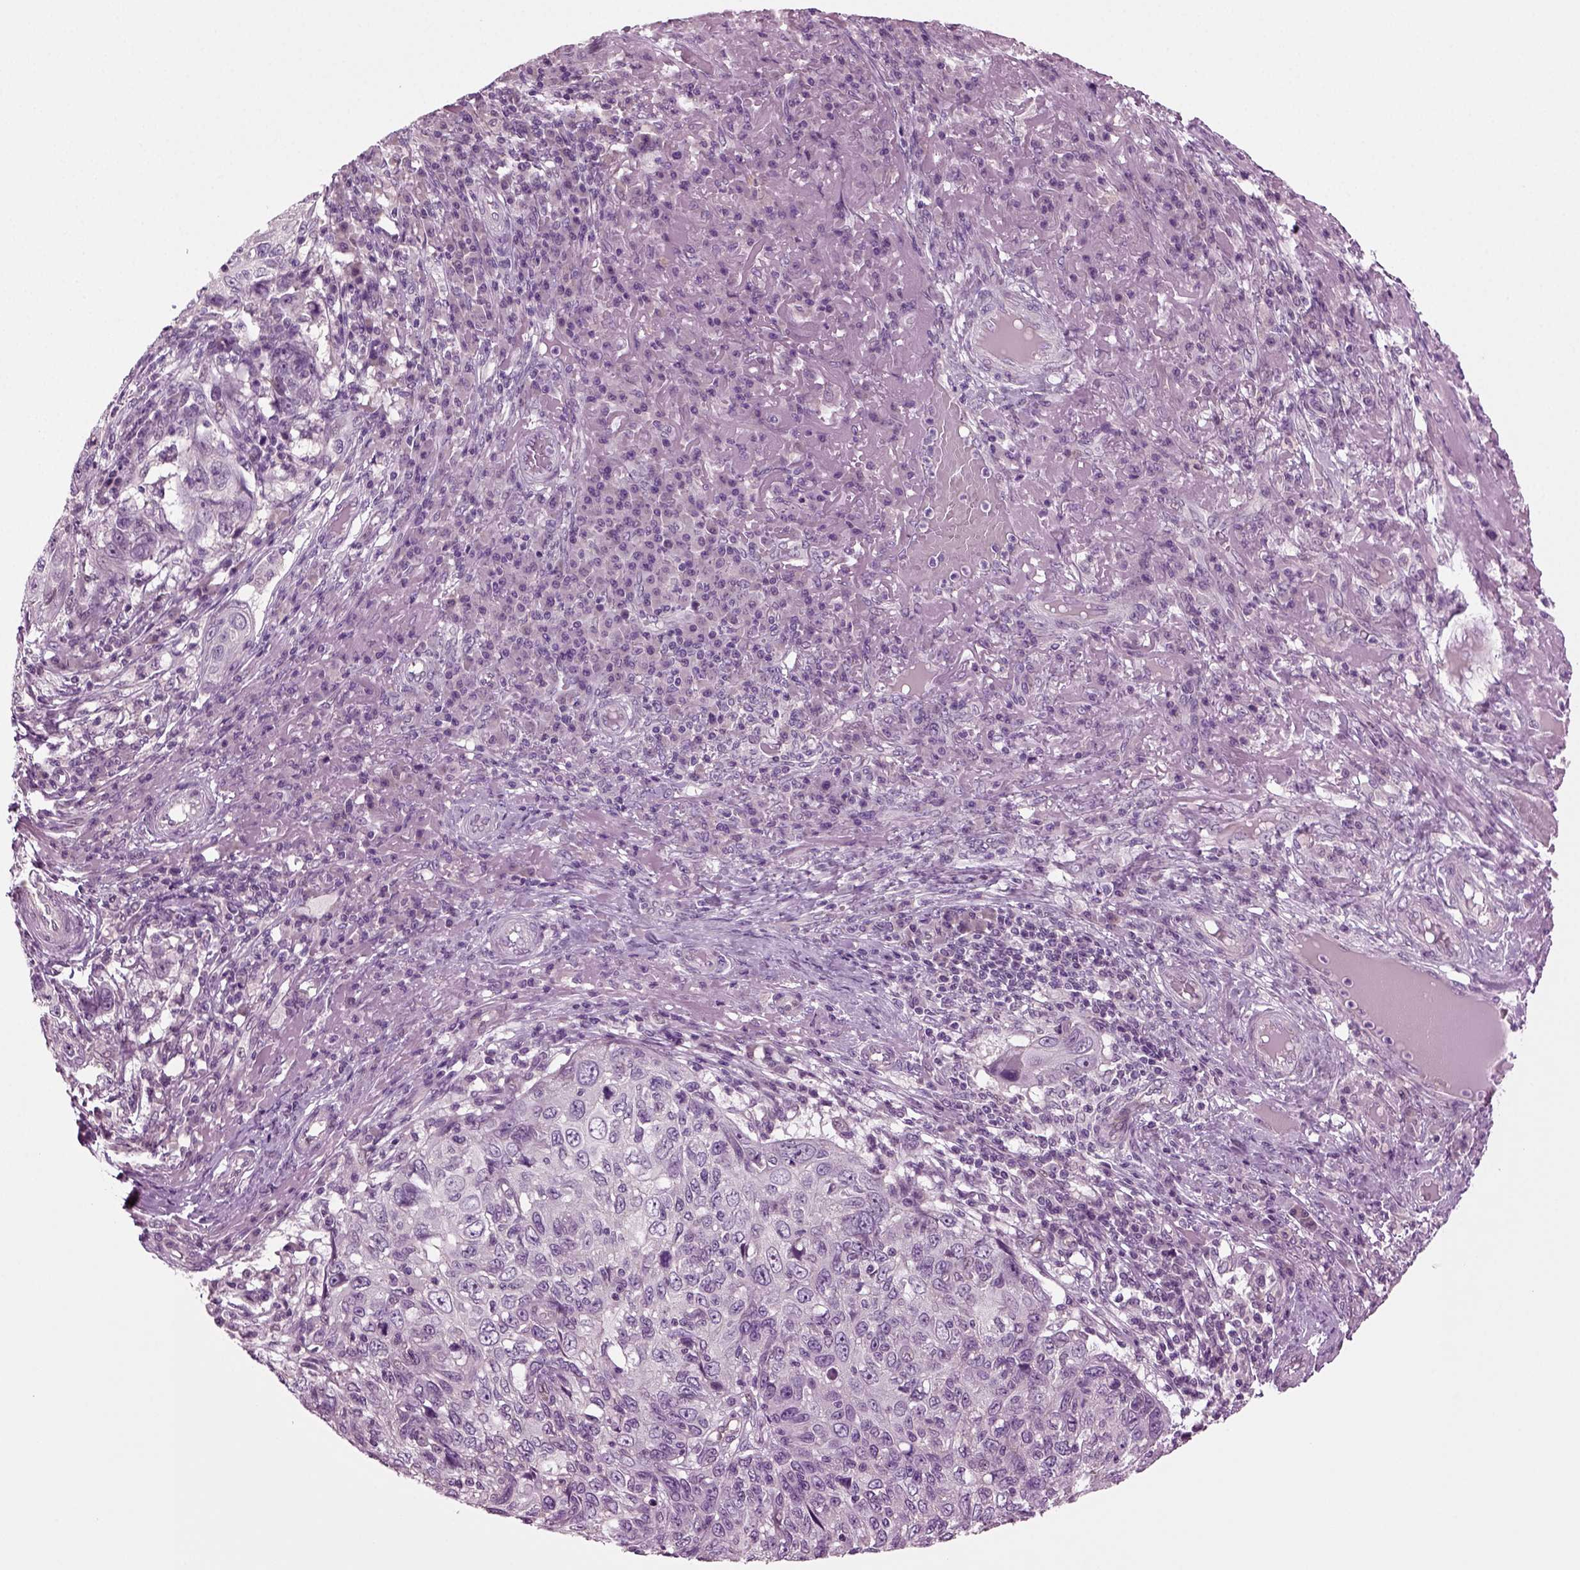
{"staining": {"intensity": "negative", "quantity": "none", "location": "none"}, "tissue": "skin cancer", "cell_type": "Tumor cells", "image_type": "cancer", "snomed": [{"axis": "morphology", "description": "Squamous cell carcinoma, NOS"}, {"axis": "topography", "description": "Skin"}], "caption": "The IHC image has no significant positivity in tumor cells of skin cancer tissue.", "gene": "COL9A2", "patient": {"sex": "male", "age": 92}}